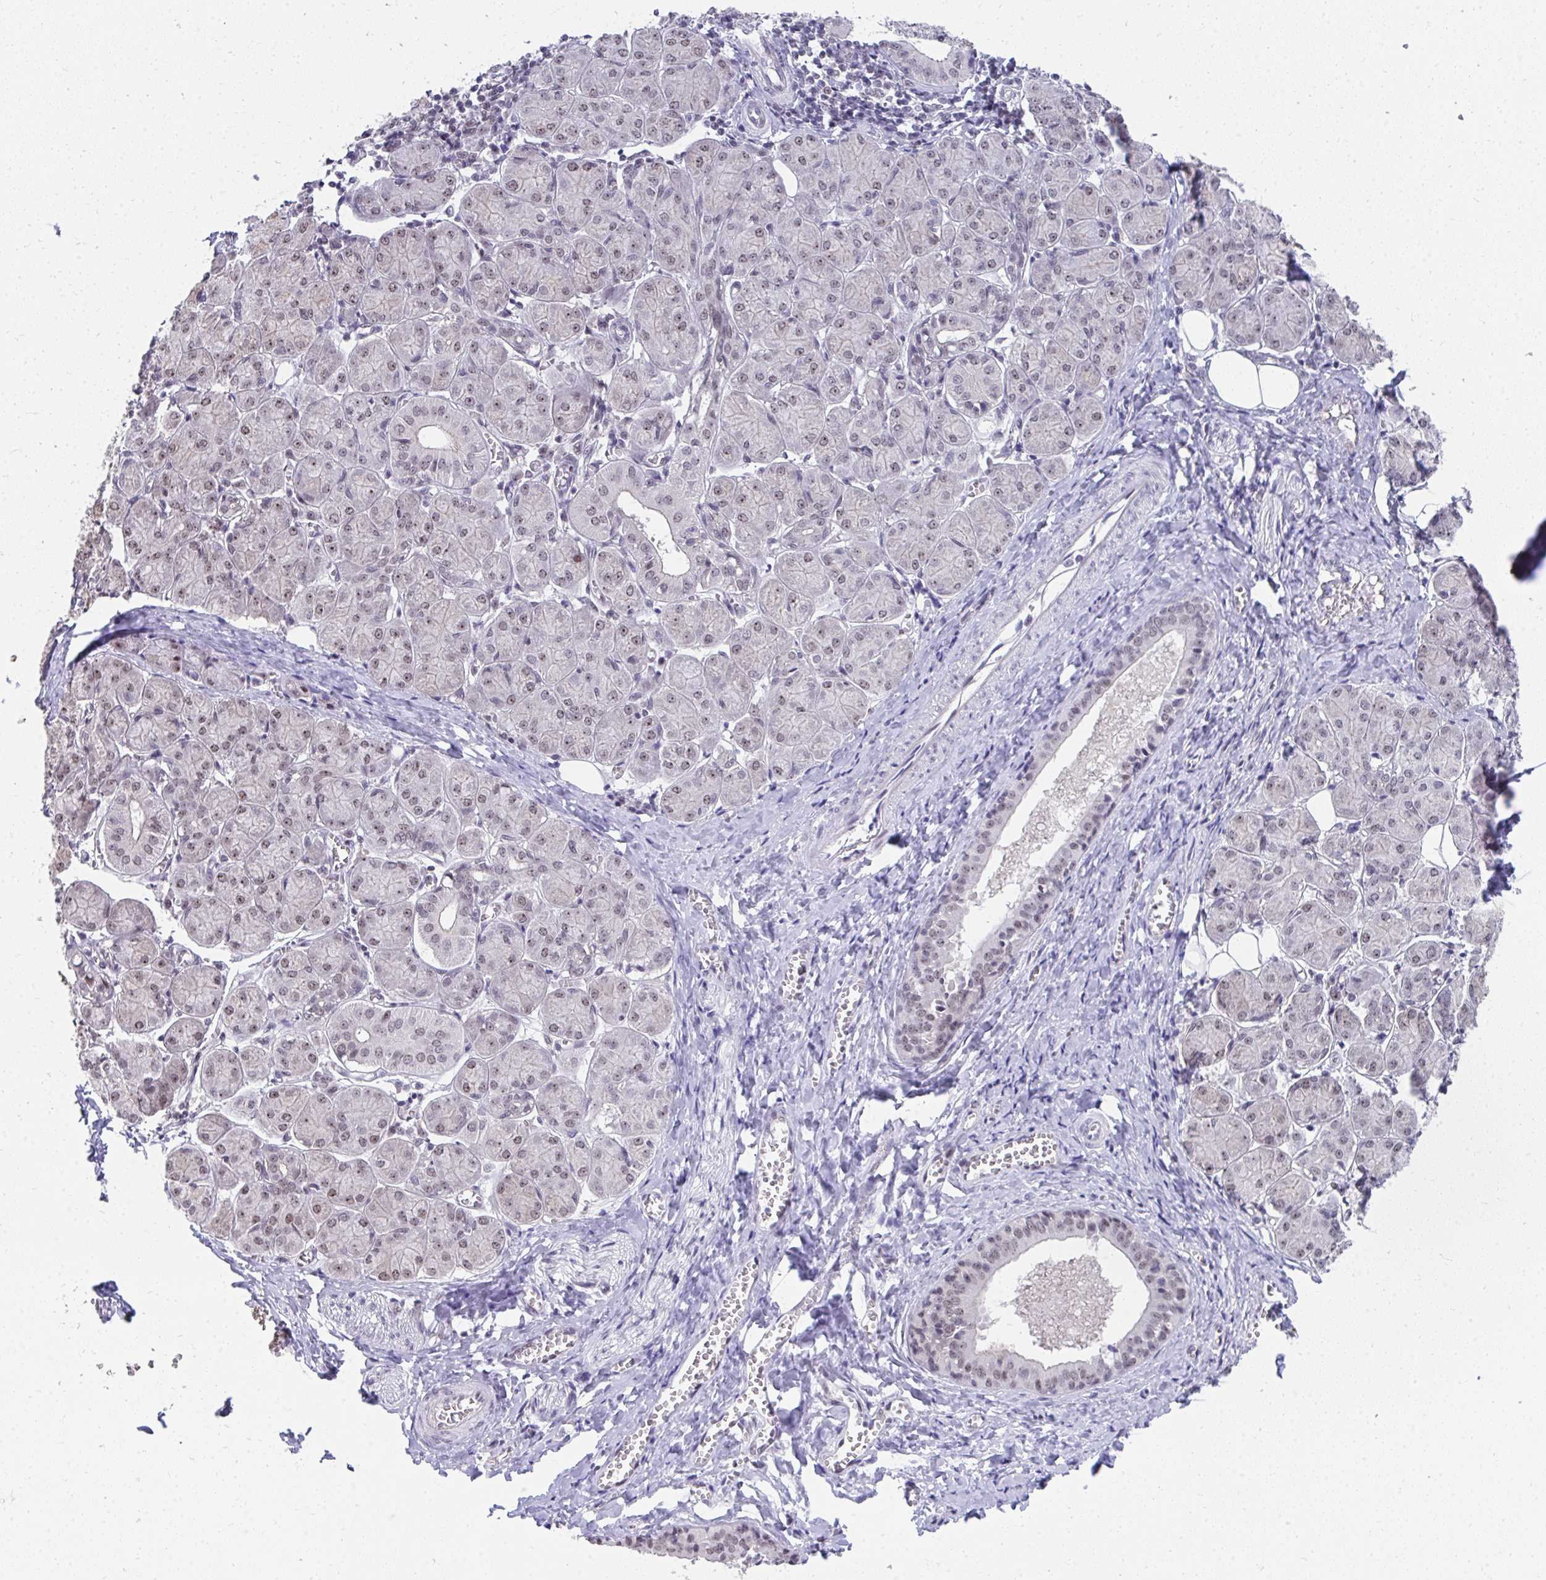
{"staining": {"intensity": "moderate", "quantity": "25%-75%", "location": "nuclear"}, "tissue": "salivary gland", "cell_type": "Glandular cells", "image_type": "normal", "snomed": [{"axis": "morphology", "description": "Normal tissue, NOS"}, {"axis": "morphology", "description": "Inflammation, NOS"}, {"axis": "topography", "description": "Lymph node"}, {"axis": "topography", "description": "Salivary gland"}], "caption": "IHC photomicrograph of unremarkable salivary gland: salivary gland stained using immunohistochemistry demonstrates medium levels of moderate protein expression localized specifically in the nuclear of glandular cells, appearing as a nuclear brown color.", "gene": "HIRA", "patient": {"sex": "male", "age": 3}}